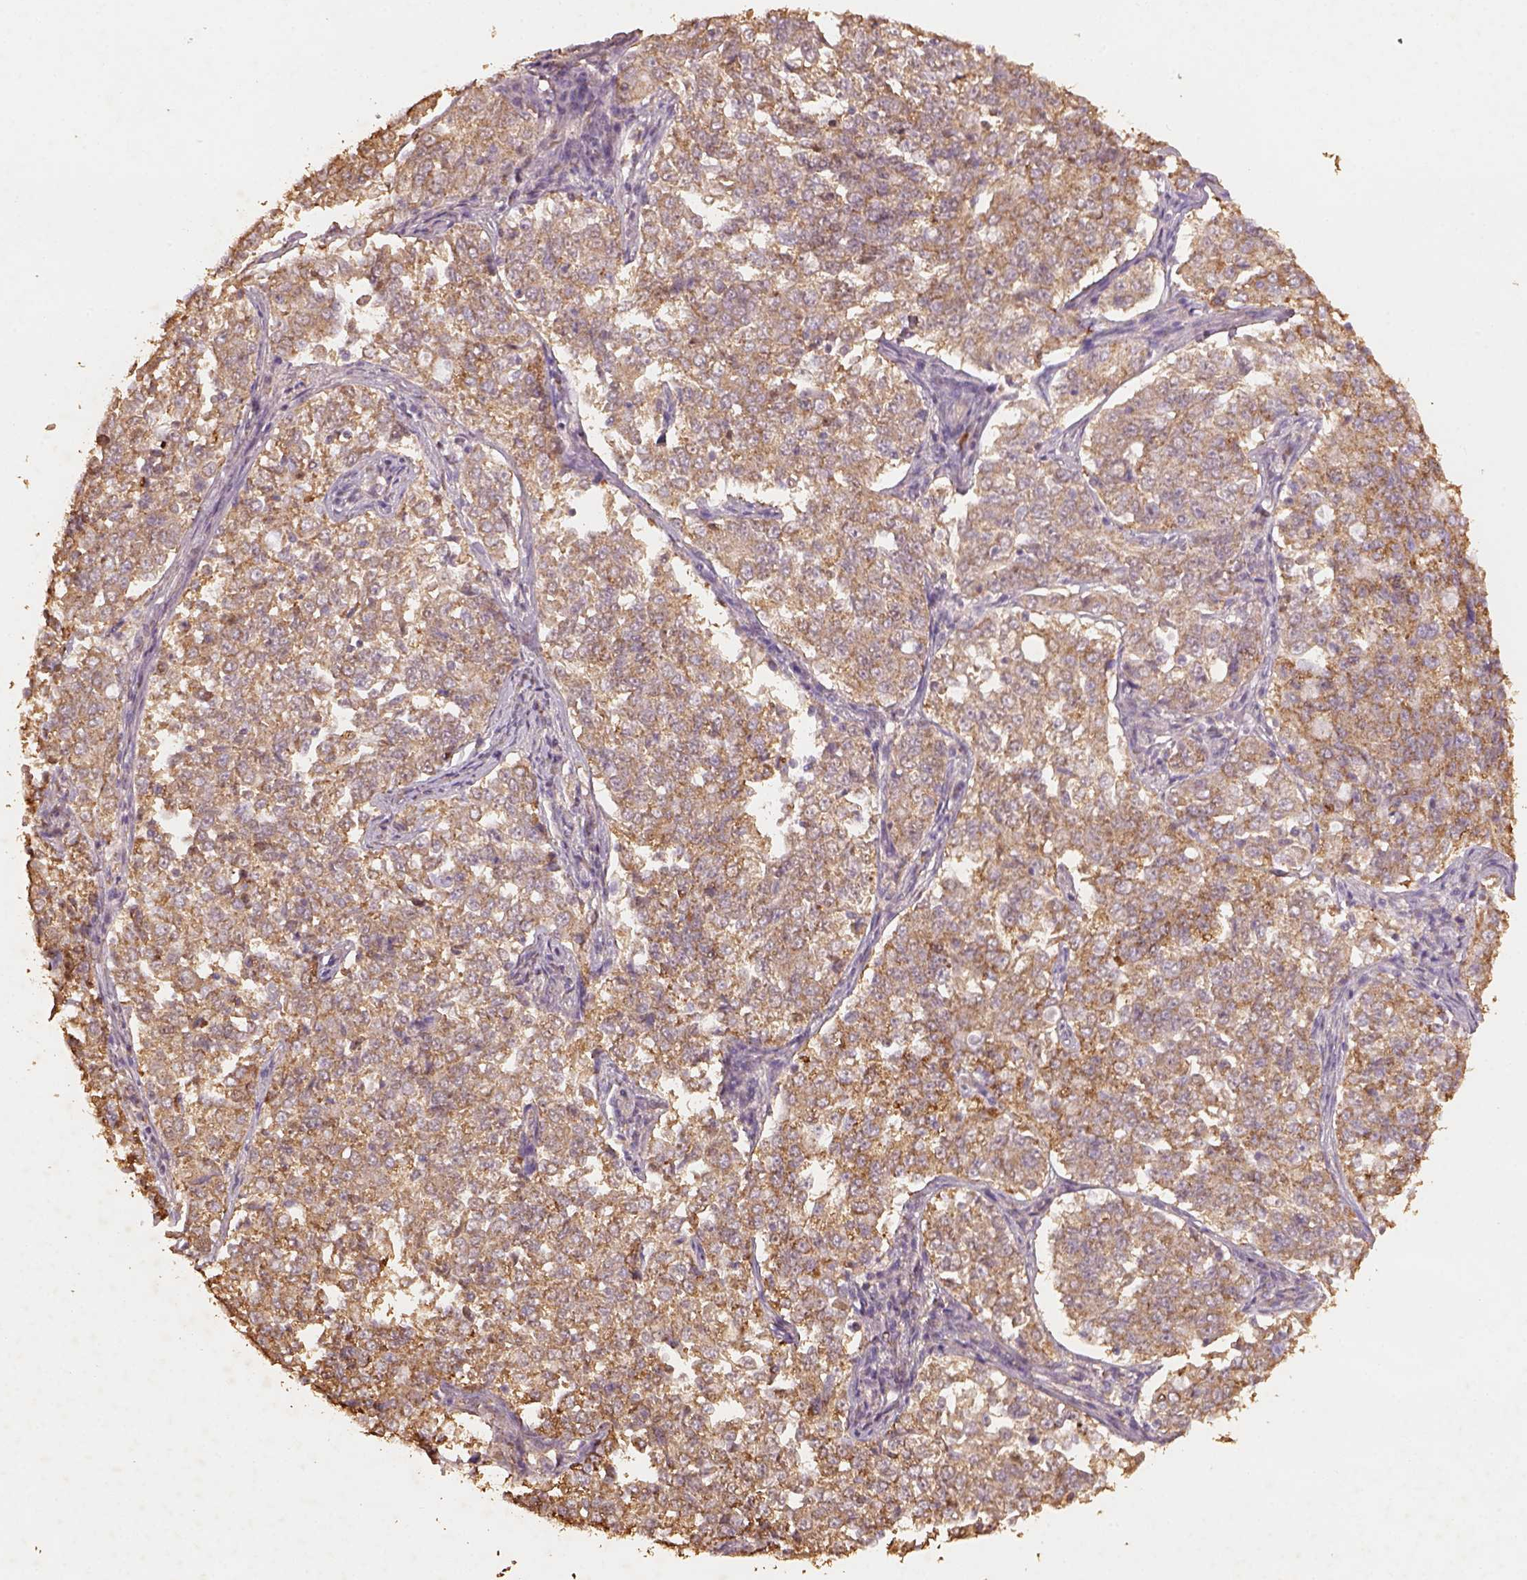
{"staining": {"intensity": "moderate", "quantity": ">75%", "location": "cytoplasmic/membranous"}, "tissue": "endometrial cancer", "cell_type": "Tumor cells", "image_type": "cancer", "snomed": [{"axis": "morphology", "description": "Adenocarcinoma, NOS"}, {"axis": "topography", "description": "Endometrium"}], "caption": "Human adenocarcinoma (endometrial) stained for a protein (brown) shows moderate cytoplasmic/membranous positive staining in about >75% of tumor cells.", "gene": "AP2B1", "patient": {"sex": "female", "age": 43}}